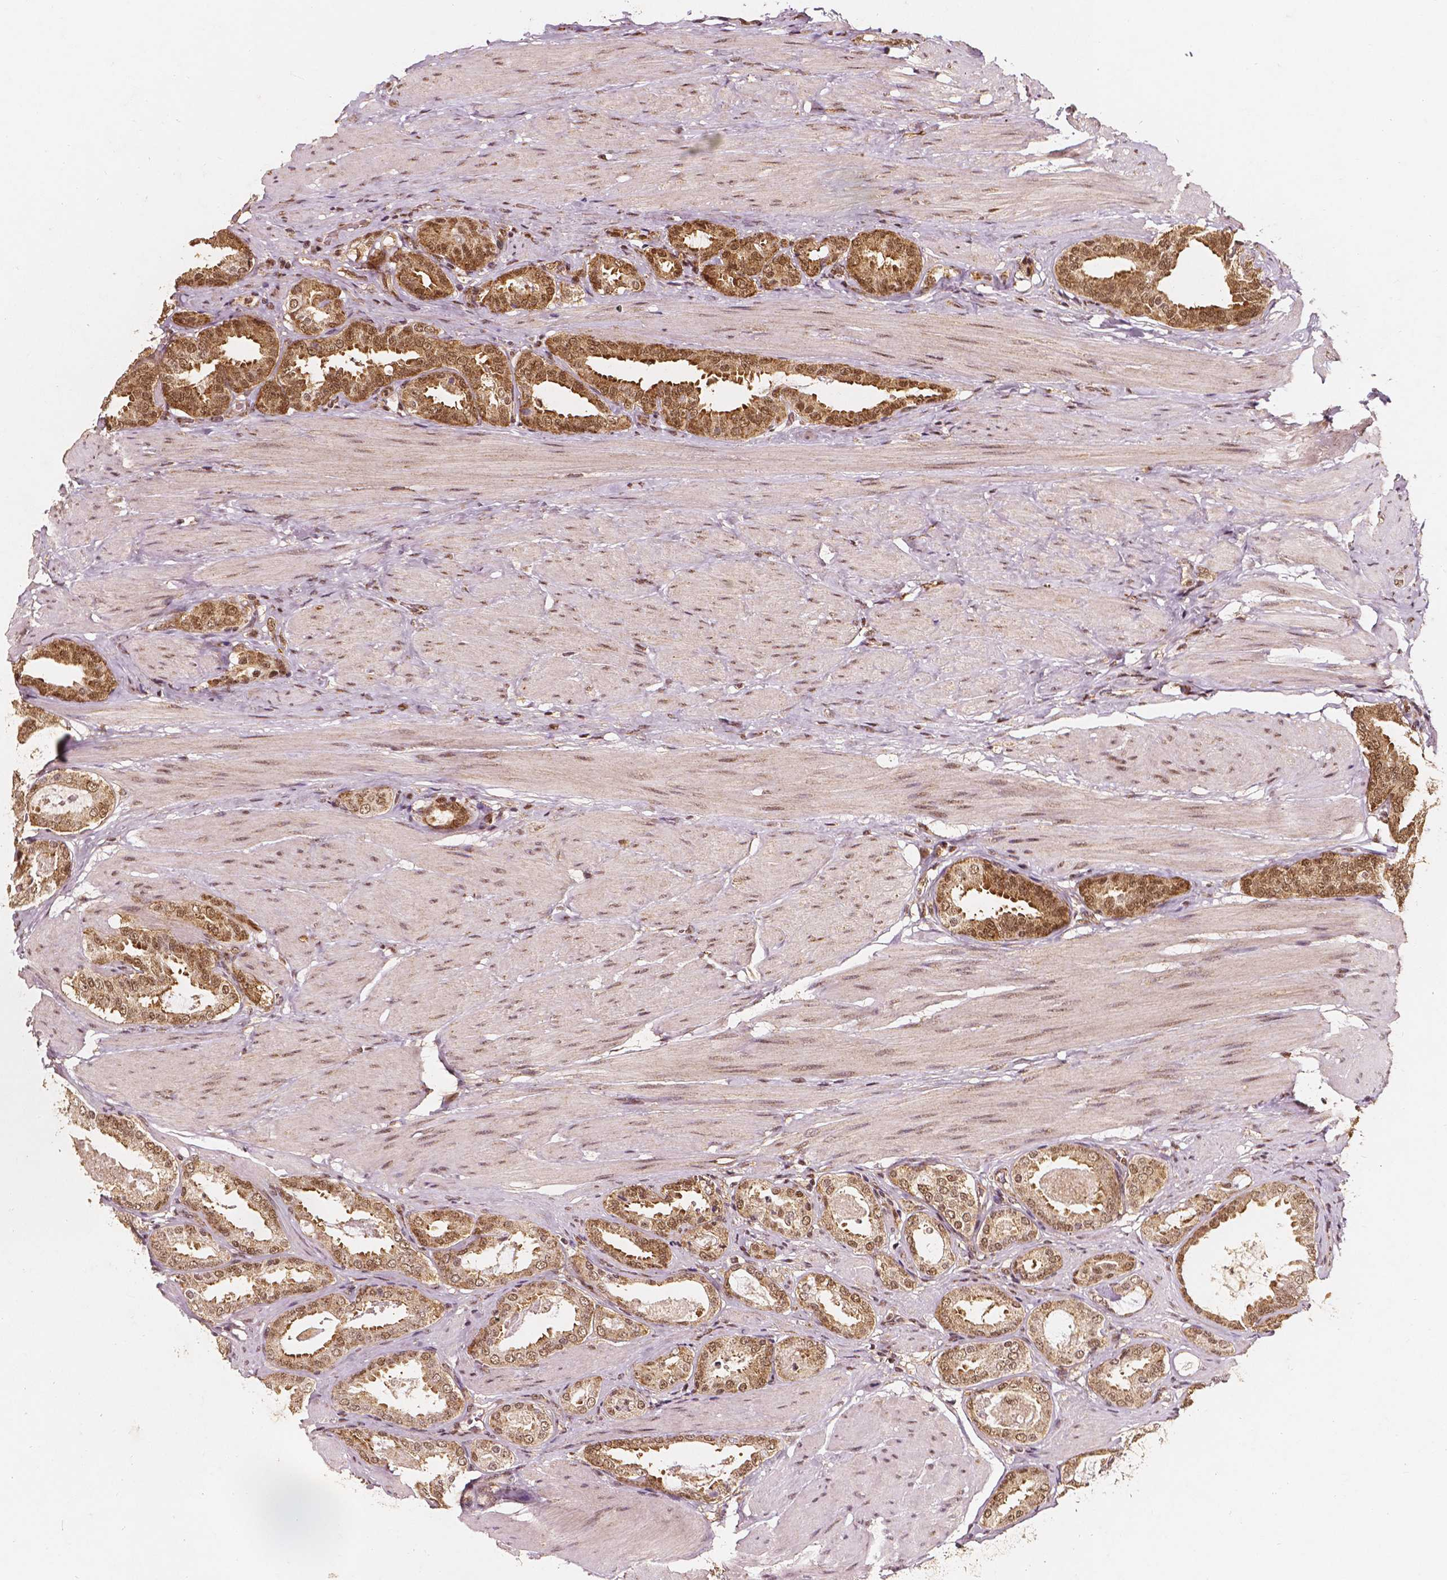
{"staining": {"intensity": "moderate", "quantity": ">75%", "location": "cytoplasmic/membranous,nuclear"}, "tissue": "prostate cancer", "cell_type": "Tumor cells", "image_type": "cancer", "snomed": [{"axis": "morphology", "description": "Adenocarcinoma, High grade"}, {"axis": "topography", "description": "Prostate"}], "caption": "Immunohistochemical staining of human adenocarcinoma (high-grade) (prostate) exhibits medium levels of moderate cytoplasmic/membranous and nuclear expression in approximately >75% of tumor cells.", "gene": "SMN1", "patient": {"sex": "male", "age": 63}}